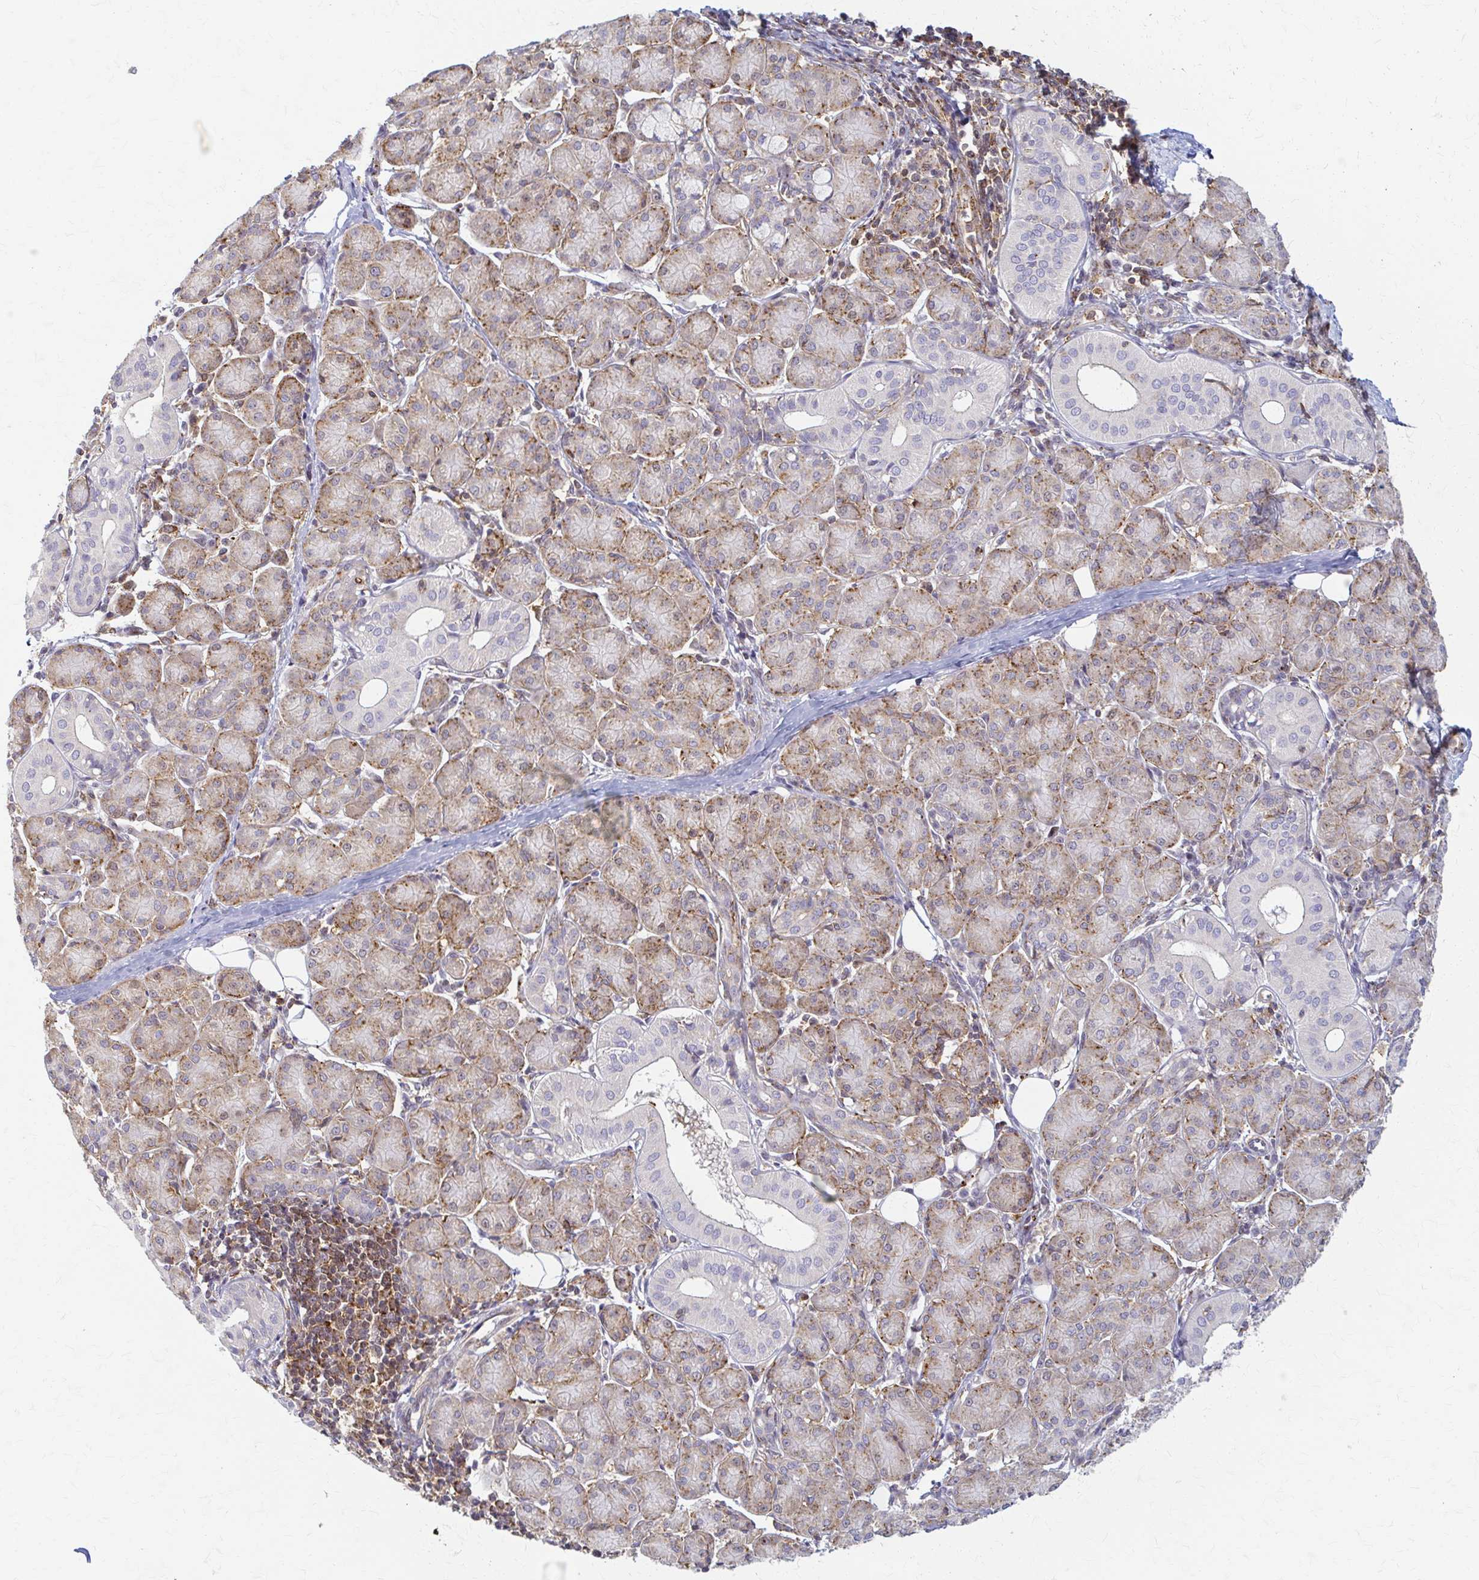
{"staining": {"intensity": "moderate", "quantity": "<25%", "location": "cytoplasmic/membranous"}, "tissue": "salivary gland", "cell_type": "Glandular cells", "image_type": "normal", "snomed": [{"axis": "morphology", "description": "Normal tissue, NOS"}, {"axis": "morphology", "description": "Inflammation, NOS"}, {"axis": "topography", "description": "Lymph node"}, {"axis": "topography", "description": "Salivary gland"}], "caption": "IHC photomicrograph of unremarkable salivary gland stained for a protein (brown), which reveals low levels of moderate cytoplasmic/membranous expression in about <25% of glandular cells.", "gene": "ARHGAP35", "patient": {"sex": "male", "age": 3}}